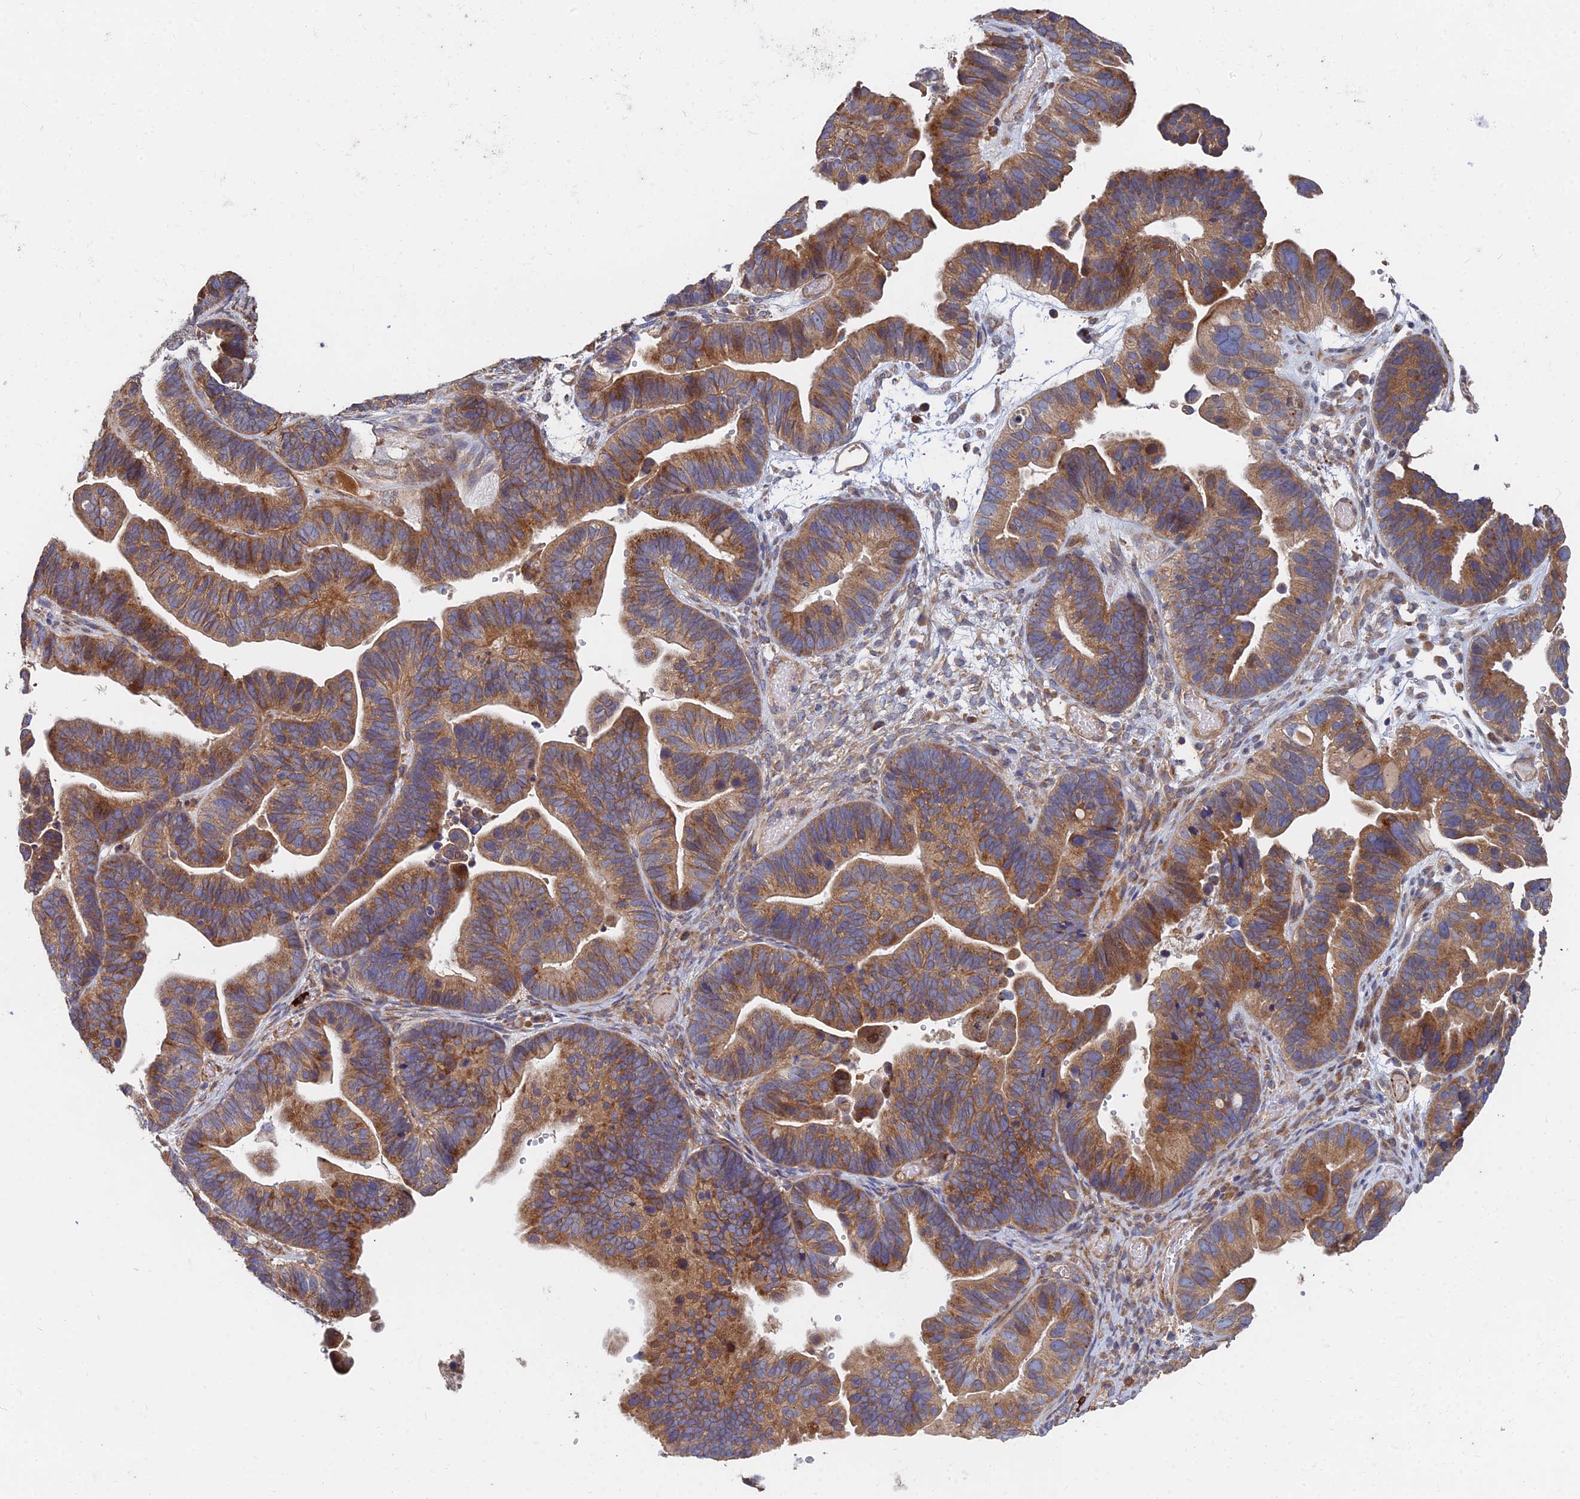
{"staining": {"intensity": "moderate", "quantity": ">75%", "location": "cytoplasmic/membranous"}, "tissue": "ovarian cancer", "cell_type": "Tumor cells", "image_type": "cancer", "snomed": [{"axis": "morphology", "description": "Cystadenocarcinoma, serous, NOS"}, {"axis": "topography", "description": "Ovary"}], "caption": "Ovarian cancer (serous cystadenocarcinoma) stained for a protein exhibits moderate cytoplasmic/membranous positivity in tumor cells.", "gene": "CCZ1", "patient": {"sex": "female", "age": 56}}